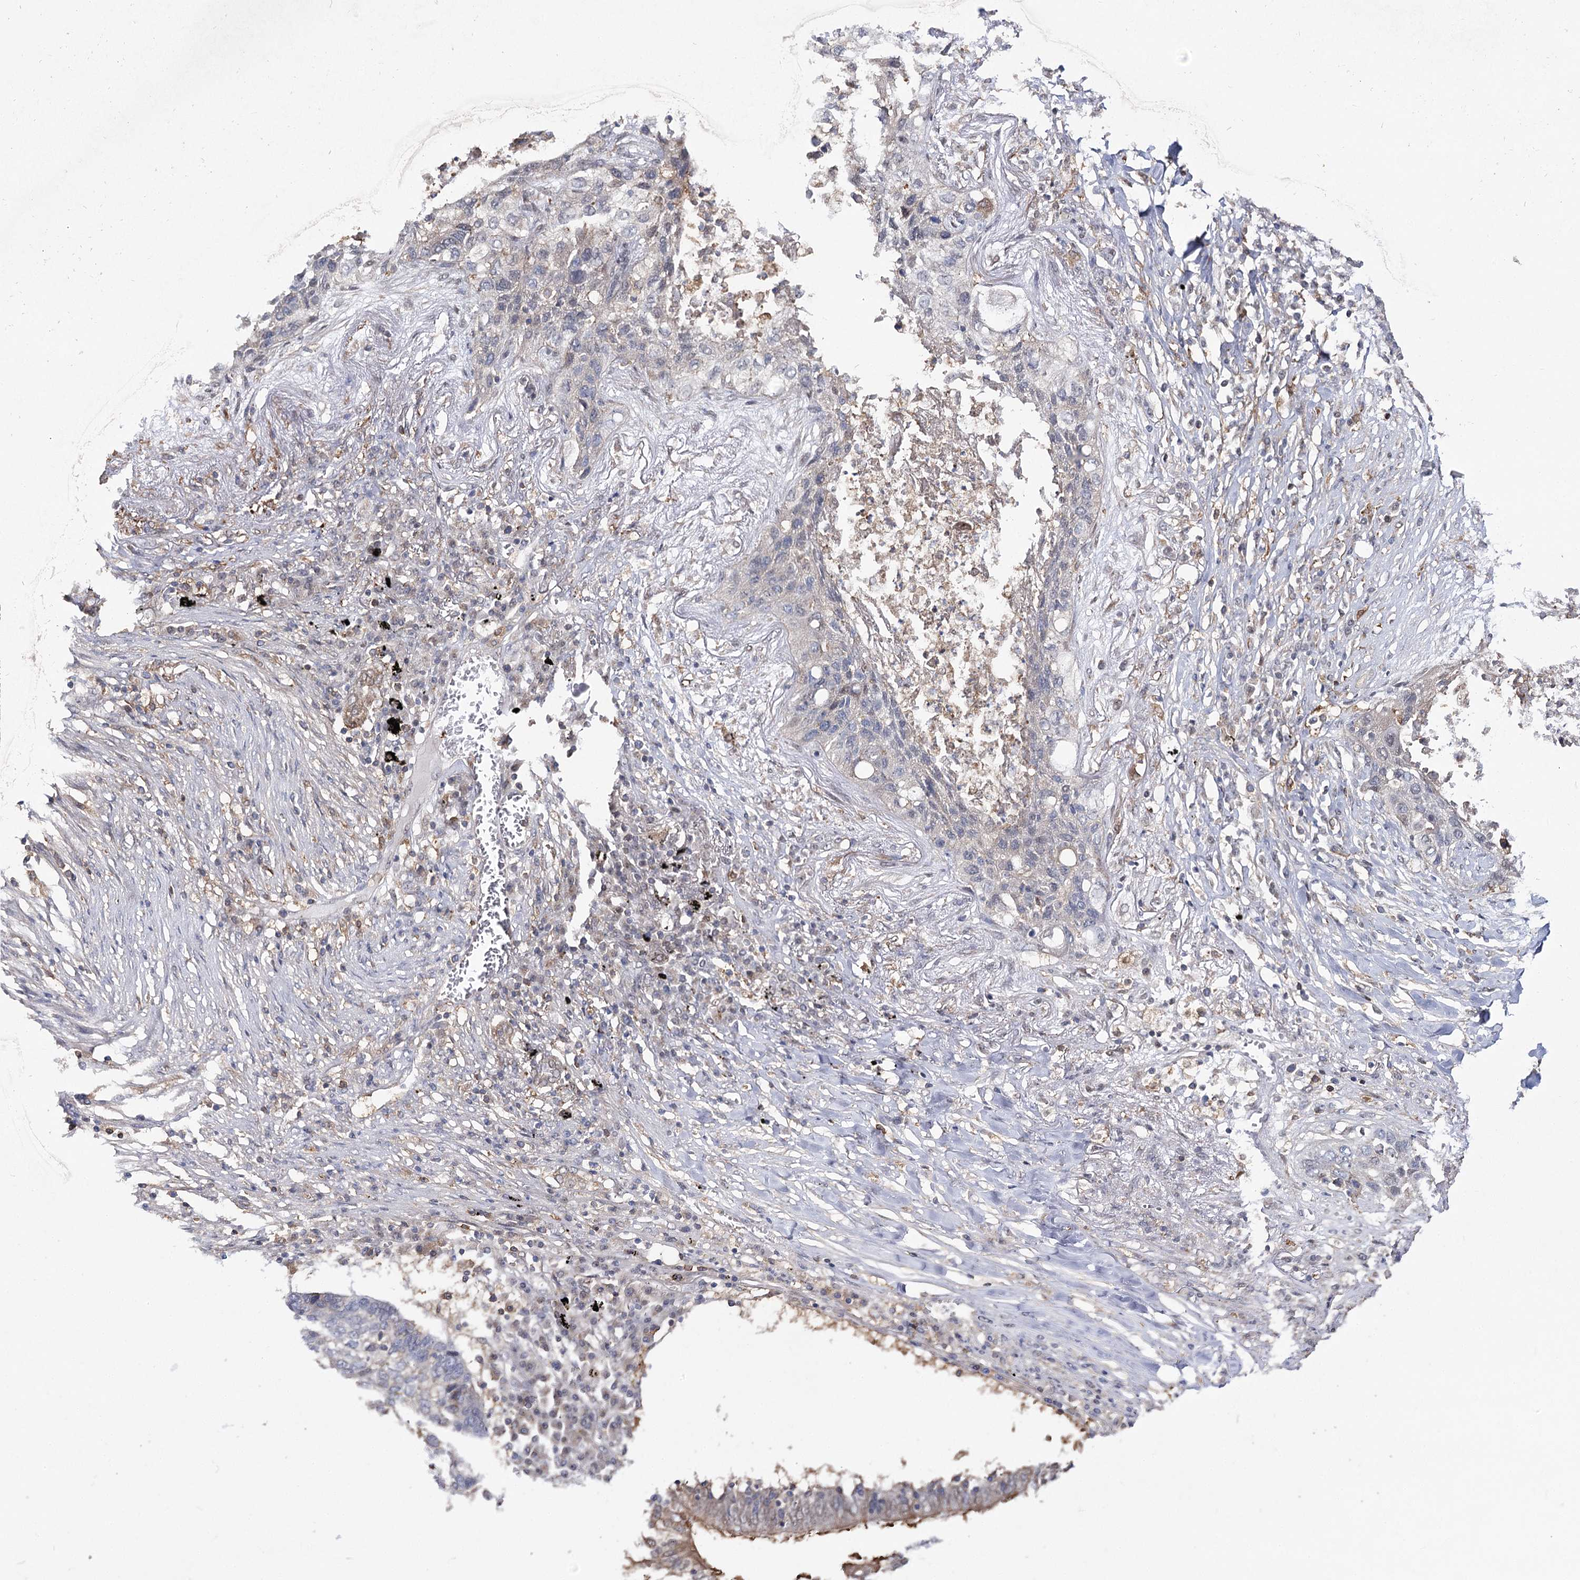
{"staining": {"intensity": "negative", "quantity": "none", "location": "none"}, "tissue": "lung cancer", "cell_type": "Tumor cells", "image_type": "cancer", "snomed": [{"axis": "morphology", "description": "Squamous cell carcinoma, NOS"}, {"axis": "topography", "description": "Lung"}], "caption": "Protein analysis of squamous cell carcinoma (lung) exhibits no significant expression in tumor cells.", "gene": "UGP2", "patient": {"sex": "female", "age": 63}}